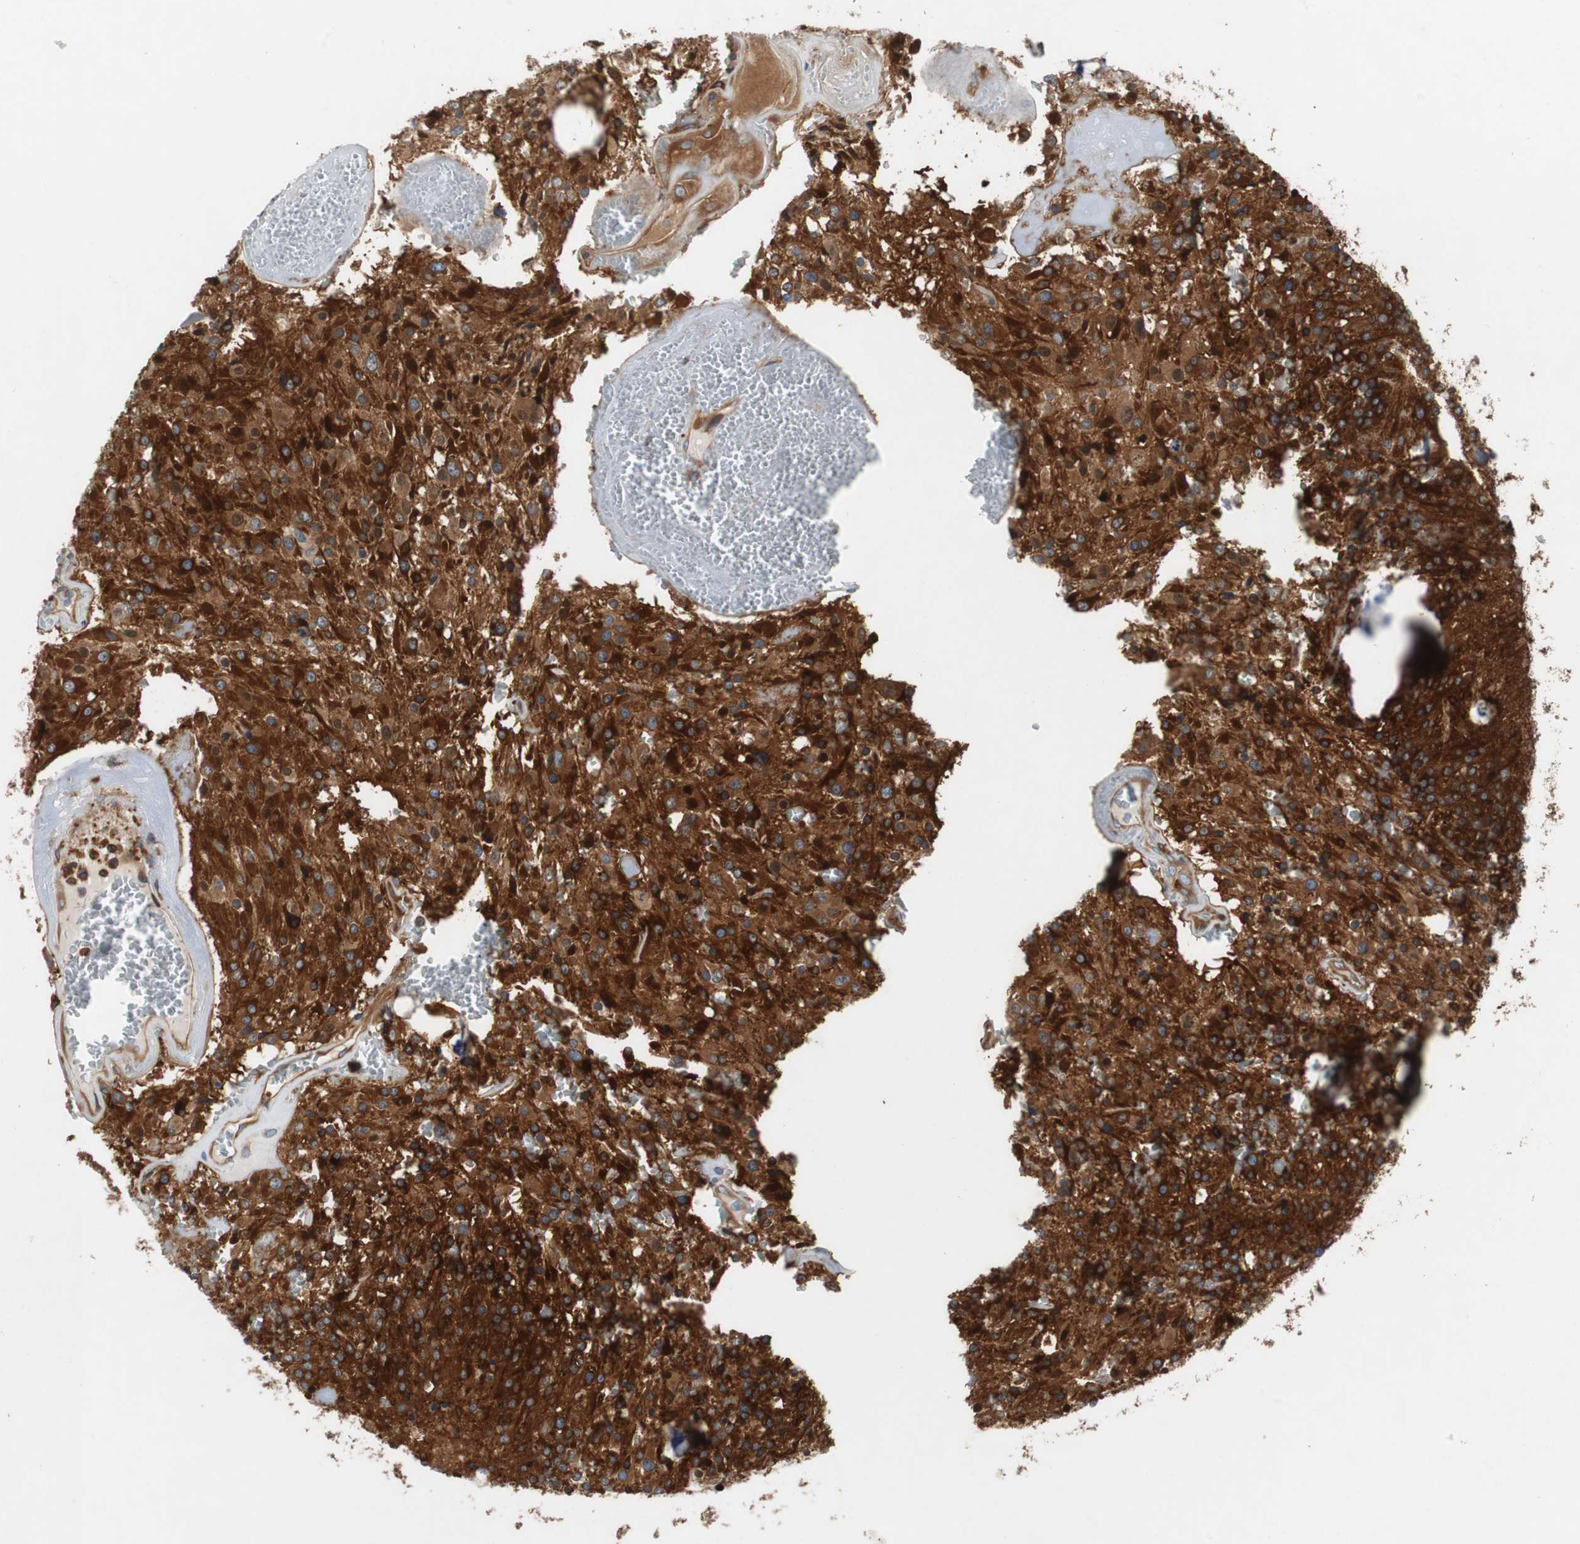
{"staining": {"intensity": "strong", "quantity": ">75%", "location": "cytoplasmic/membranous"}, "tissue": "glioma", "cell_type": "Tumor cells", "image_type": "cancer", "snomed": [{"axis": "morphology", "description": "Glioma, malignant, Low grade"}, {"axis": "topography", "description": "Brain"}], "caption": "The photomicrograph demonstrates immunohistochemical staining of glioma. There is strong cytoplasmic/membranous staining is seen in approximately >75% of tumor cells.", "gene": "GYS1", "patient": {"sex": "male", "age": 58}}